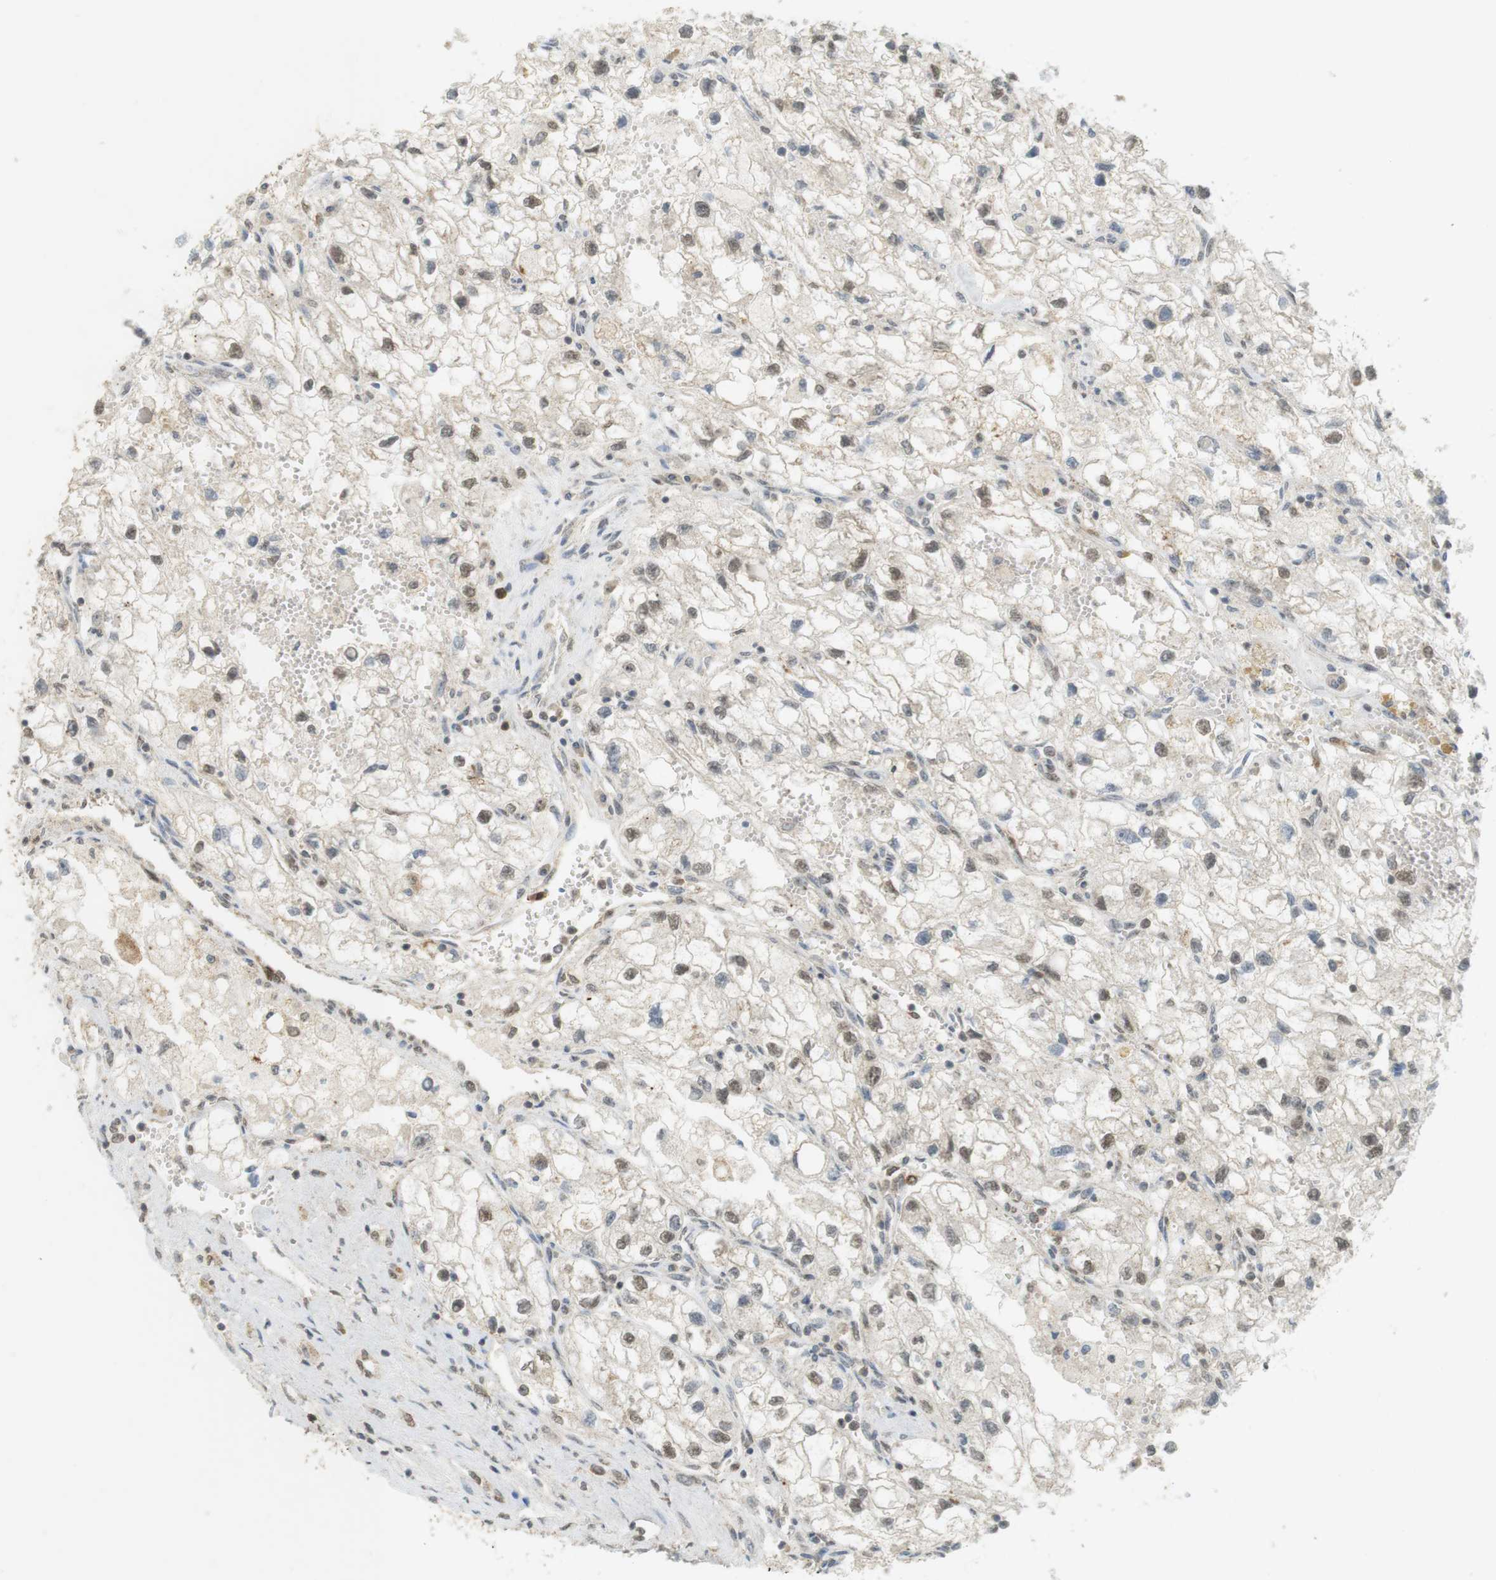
{"staining": {"intensity": "weak", "quantity": ">75%", "location": "nuclear"}, "tissue": "renal cancer", "cell_type": "Tumor cells", "image_type": "cancer", "snomed": [{"axis": "morphology", "description": "Adenocarcinoma, NOS"}, {"axis": "topography", "description": "Kidney"}], "caption": "Human renal cancer stained for a protein (brown) reveals weak nuclear positive expression in about >75% of tumor cells.", "gene": "TTK", "patient": {"sex": "female", "age": 70}}